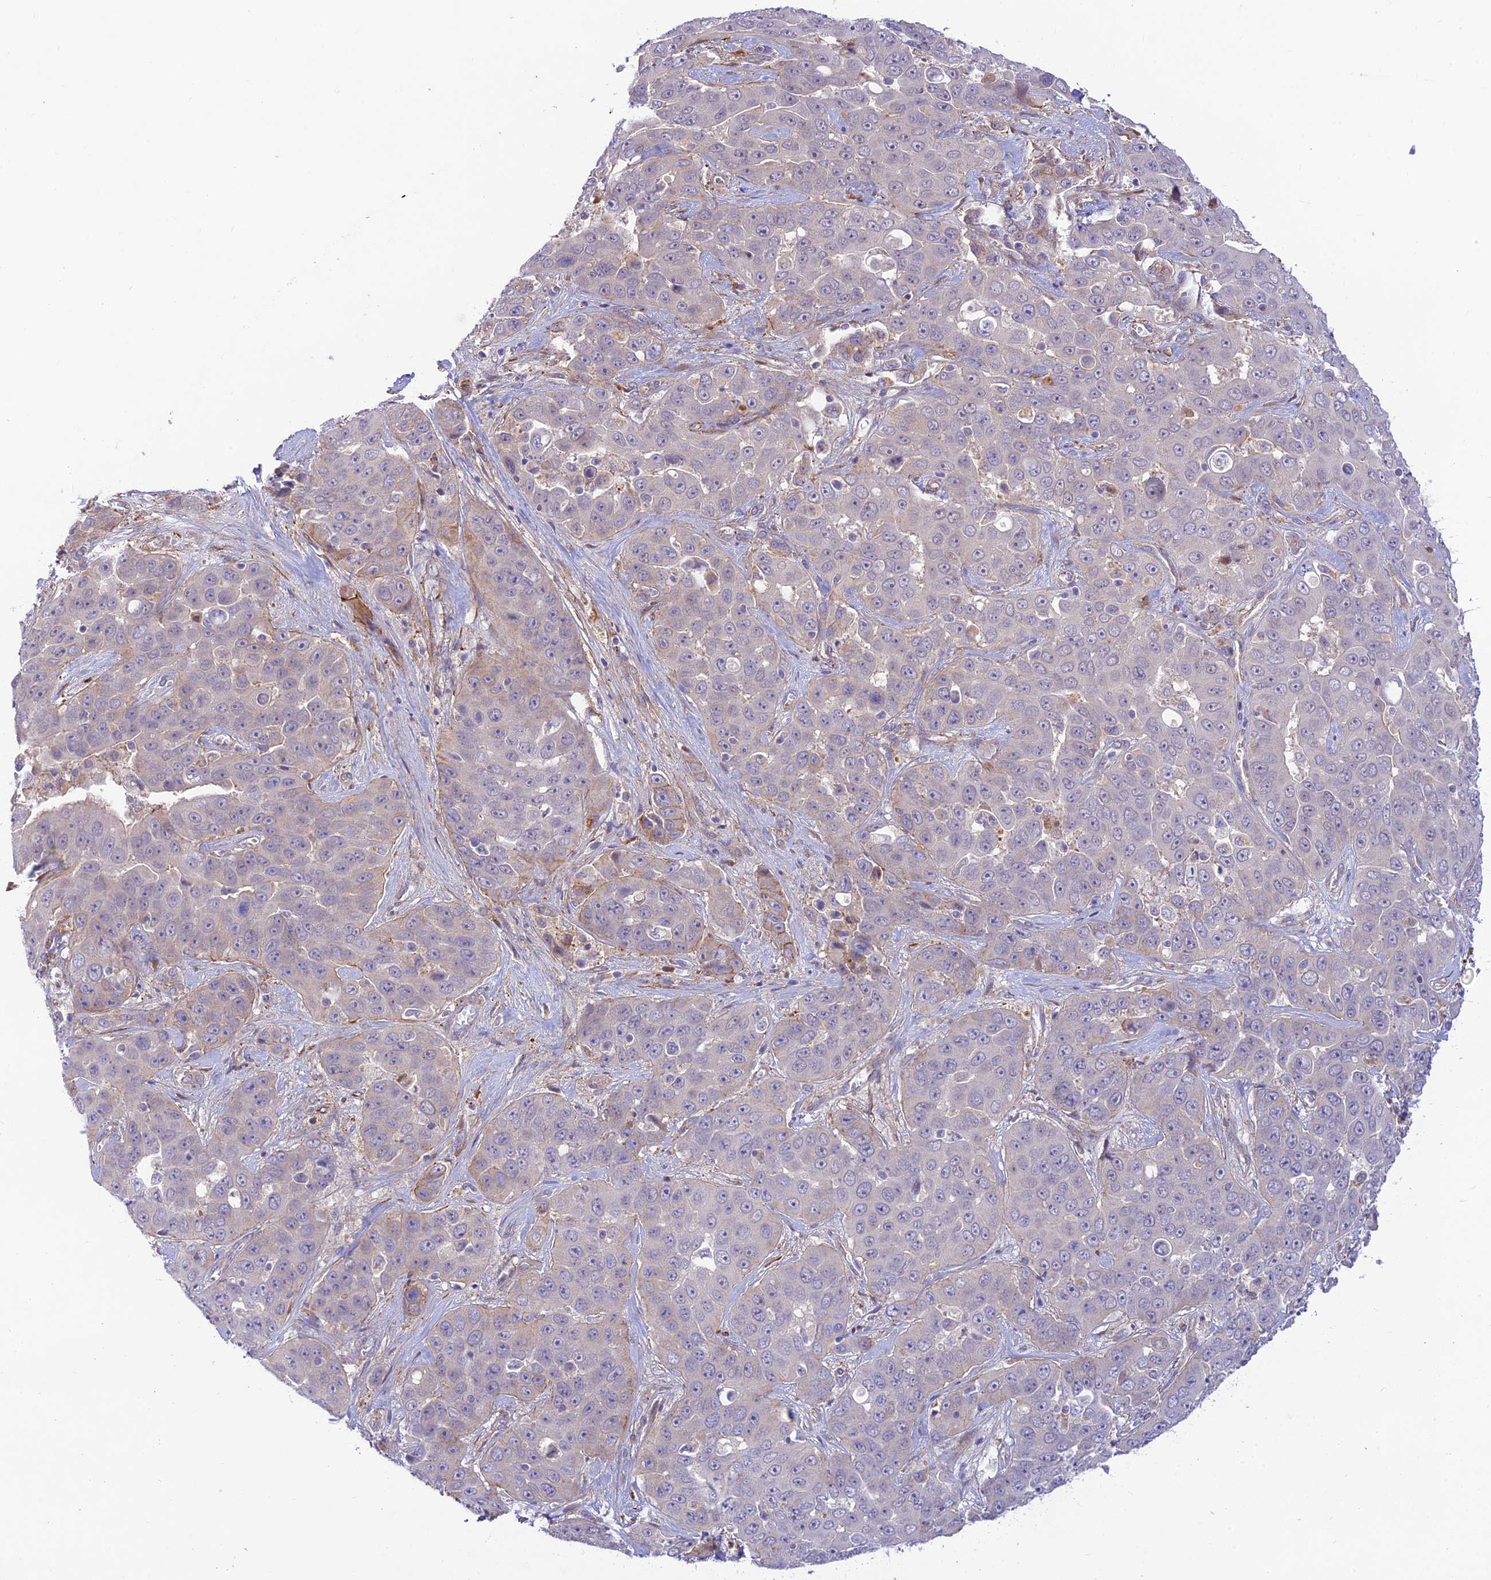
{"staining": {"intensity": "negative", "quantity": "none", "location": "none"}, "tissue": "liver cancer", "cell_type": "Tumor cells", "image_type": "cancer", "snomed": [{"axis": "morphology", "description": "Cholangiocarcinoma"}, {"axis": "topography", "description": "Liver"}], "caption": "Micrograph shows no significant protein expression in tumor cells of liver cancer.", "gene": "FBXW4", "patient": {"sex": "female", "age": 52}}